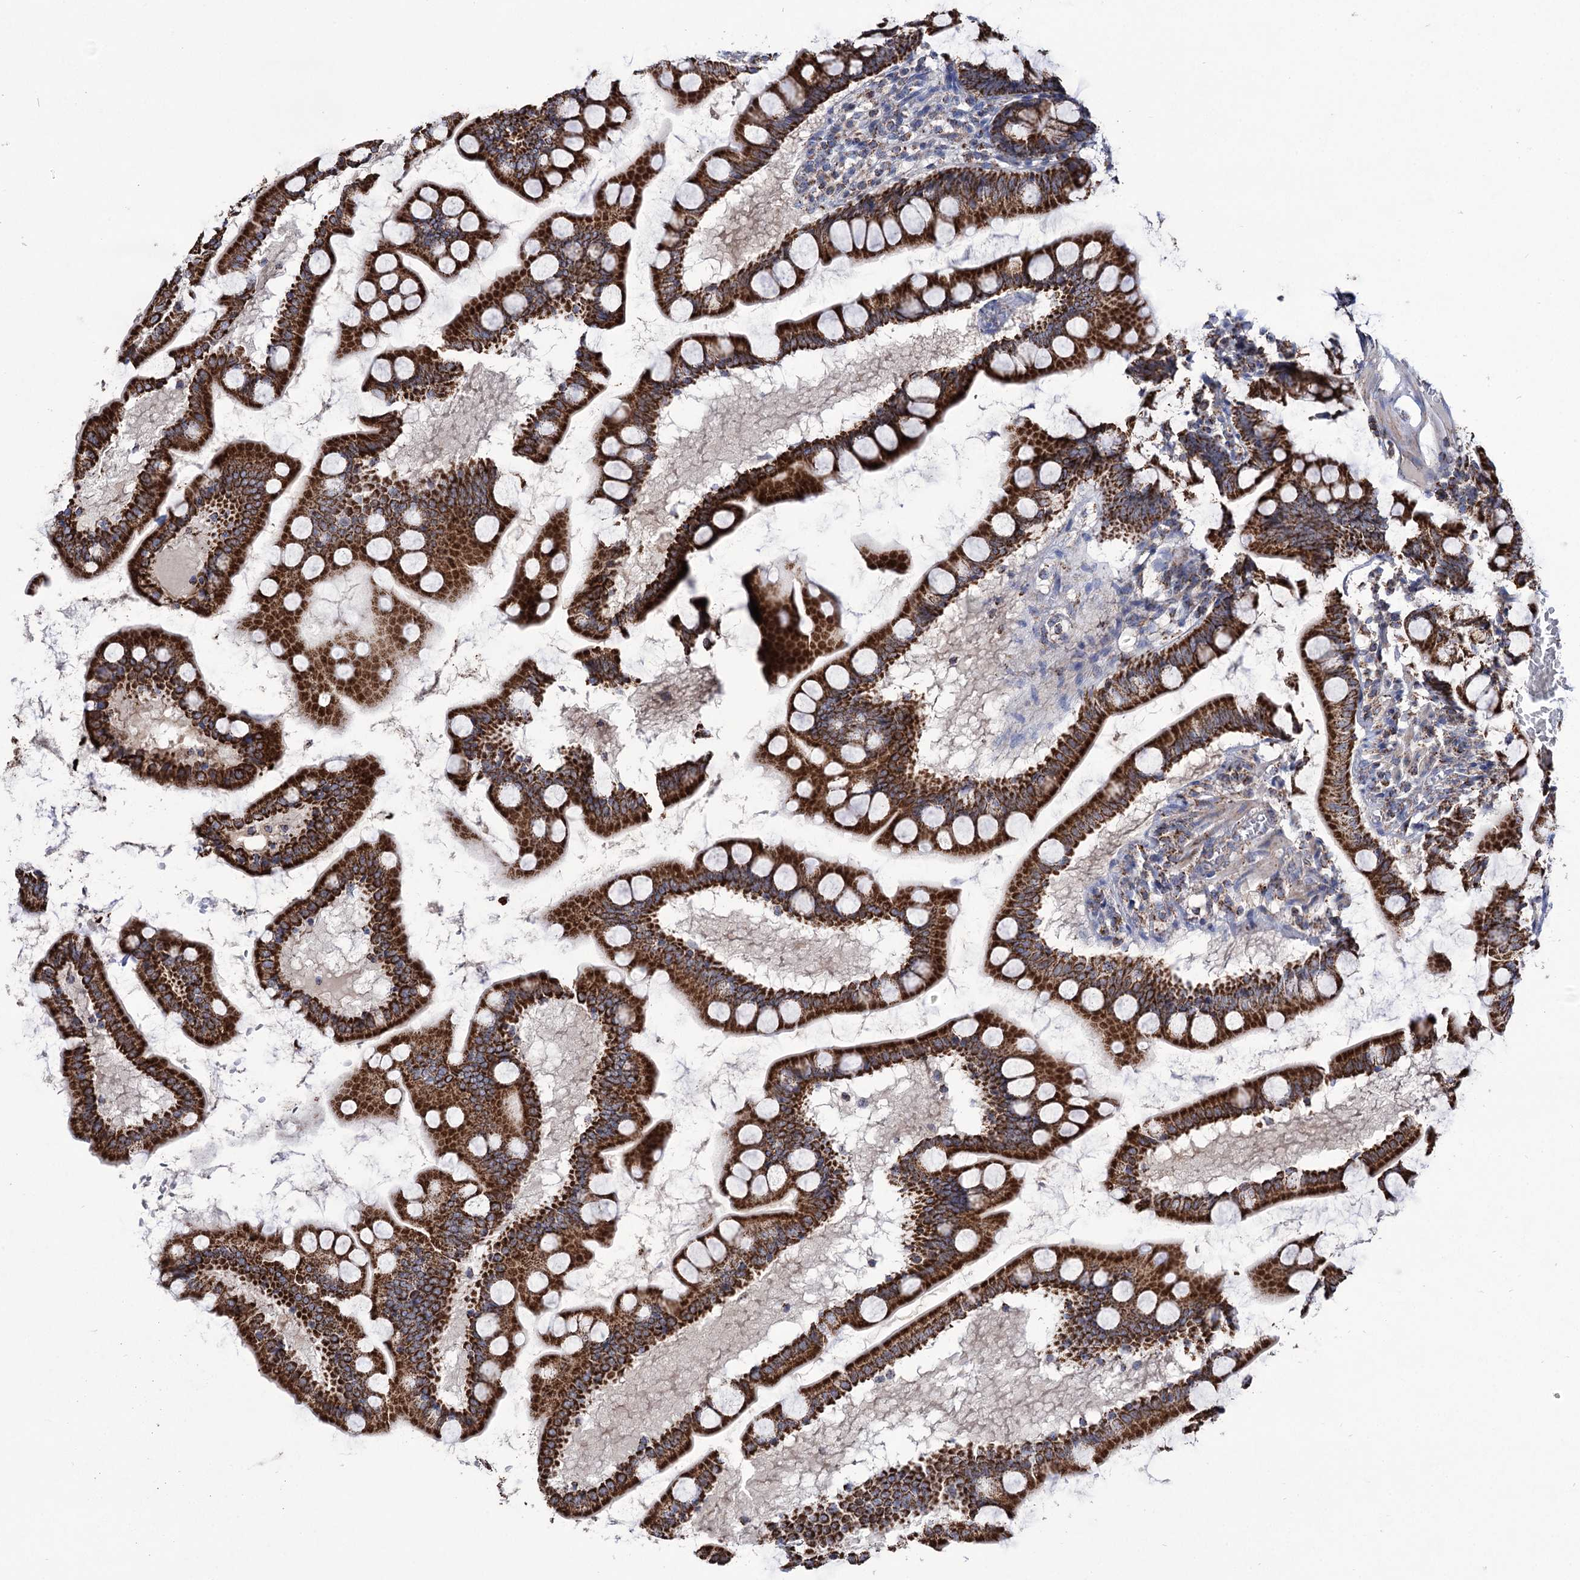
{"staining": {"intensity": "strong", "quantity": ">75%", "location": "cytoplasmic/membranous"}, "tissue": "small intestine", "cell_type": "Glandular cells", "image_type": "normal", "snomed": [{"axis": "morphology", "description": "Normal tissue, NOS"}, {"axis": "topography", "description": "Small intestine"}], "caption": "Small intestine stained with IHC exhibits strong cytoplasmic/membranous positivity in about >75% of glandular cells. The protein is shown in brown color, while the nuclei are stained blue.", "gene": "ABHD10", "patient": {"sex": "male", "age": 41}}